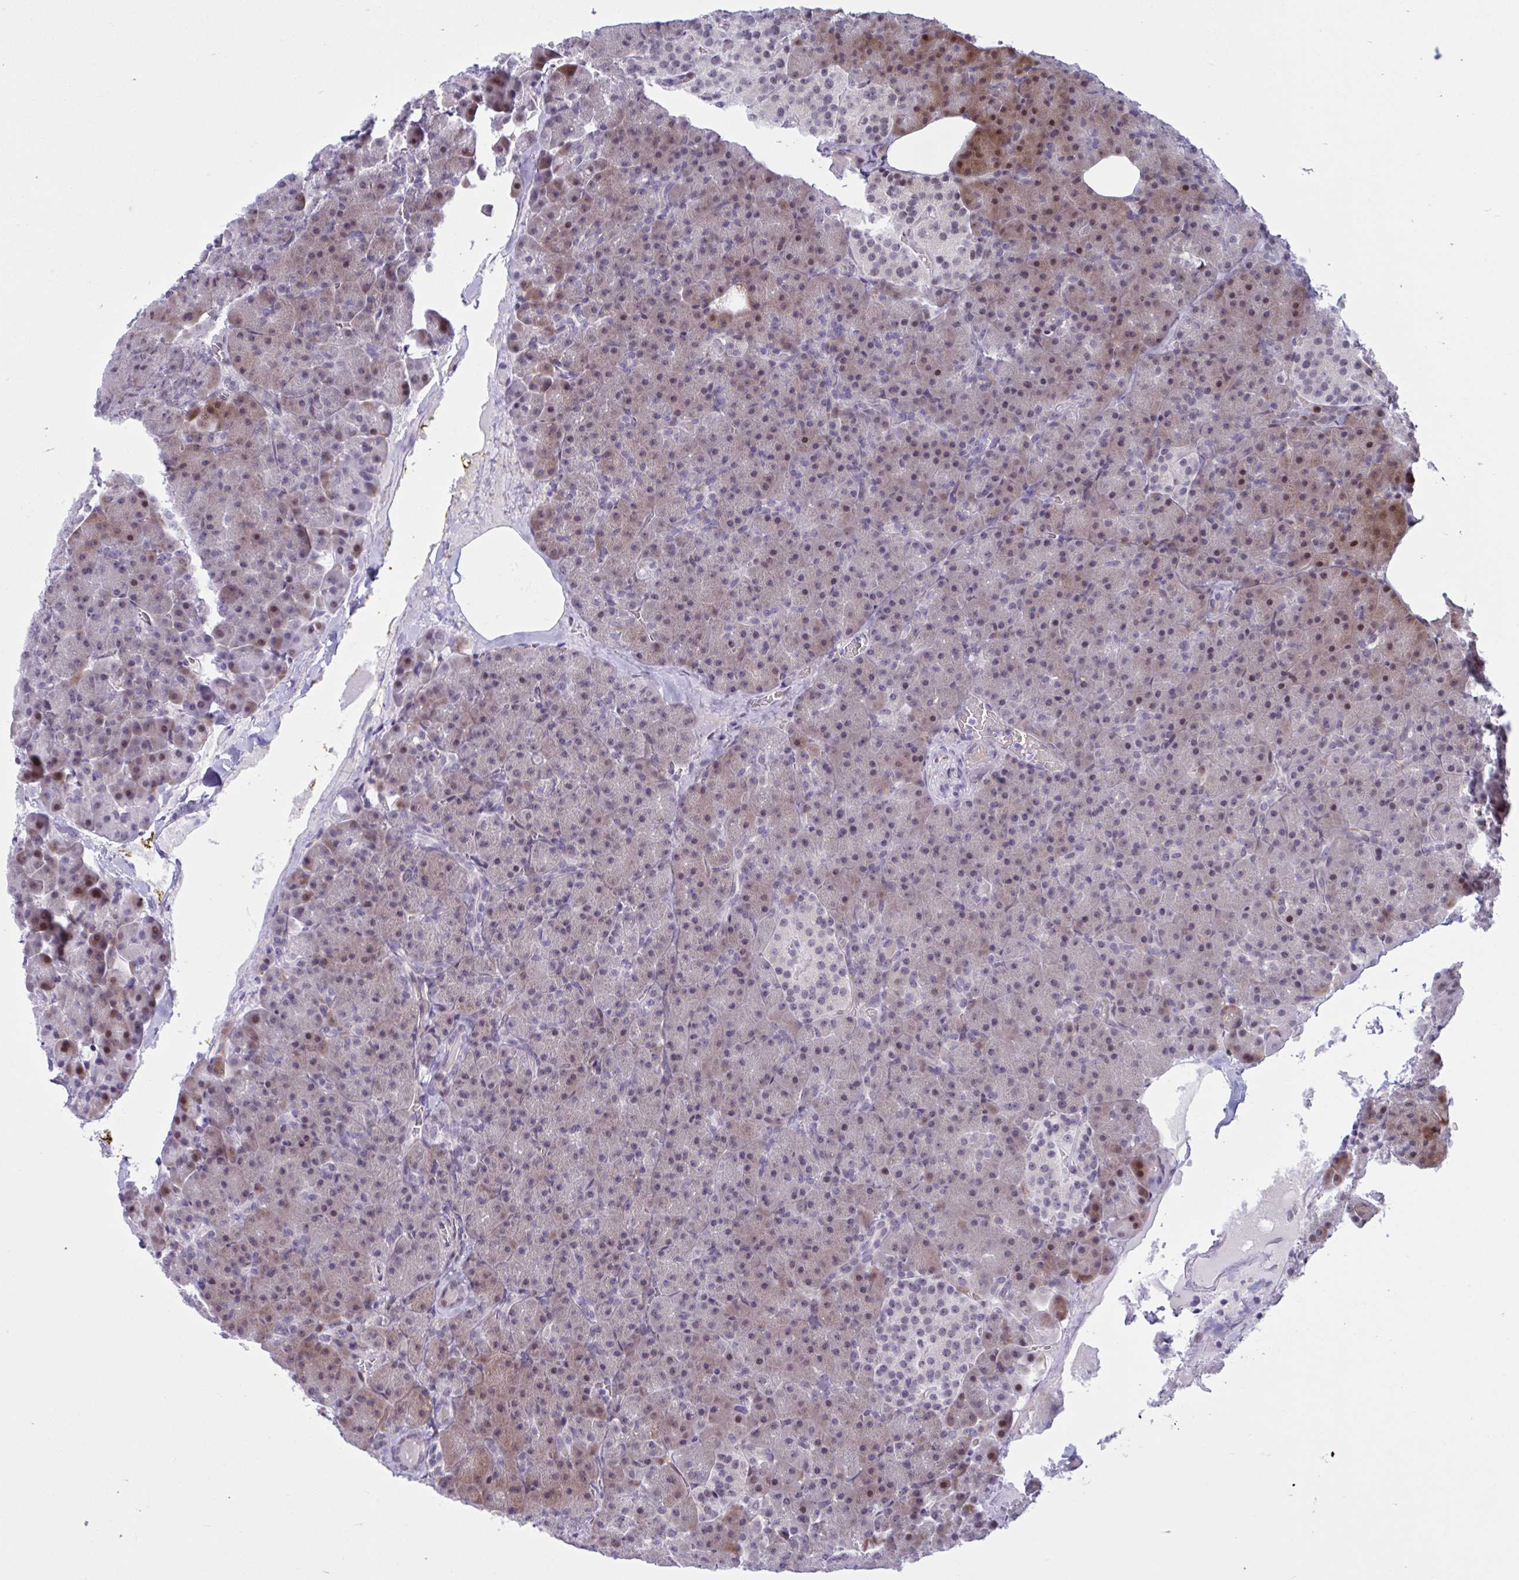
{"staining": {"intensity": "moderate", "quantity": "<25%", "location": "cytoplasmic/membranous,nuclear"}, "tissue": "pancreas", "cell_type": "Exocrine glandular cells", "image_type": "normal", "snomed": [{"axis": "morphology", "description": "Normal tissue, NOS"}, {"axis": "topography", "description": "Pancreas"}], "caption": "An image of human pancreas stained for a protein demonstrates moderate cytoplasmic/membranous,nuclear brown staining in exocrine glandular cells.", "gene": "RBL1", "patient": {"sex": "female", "age": 74}}